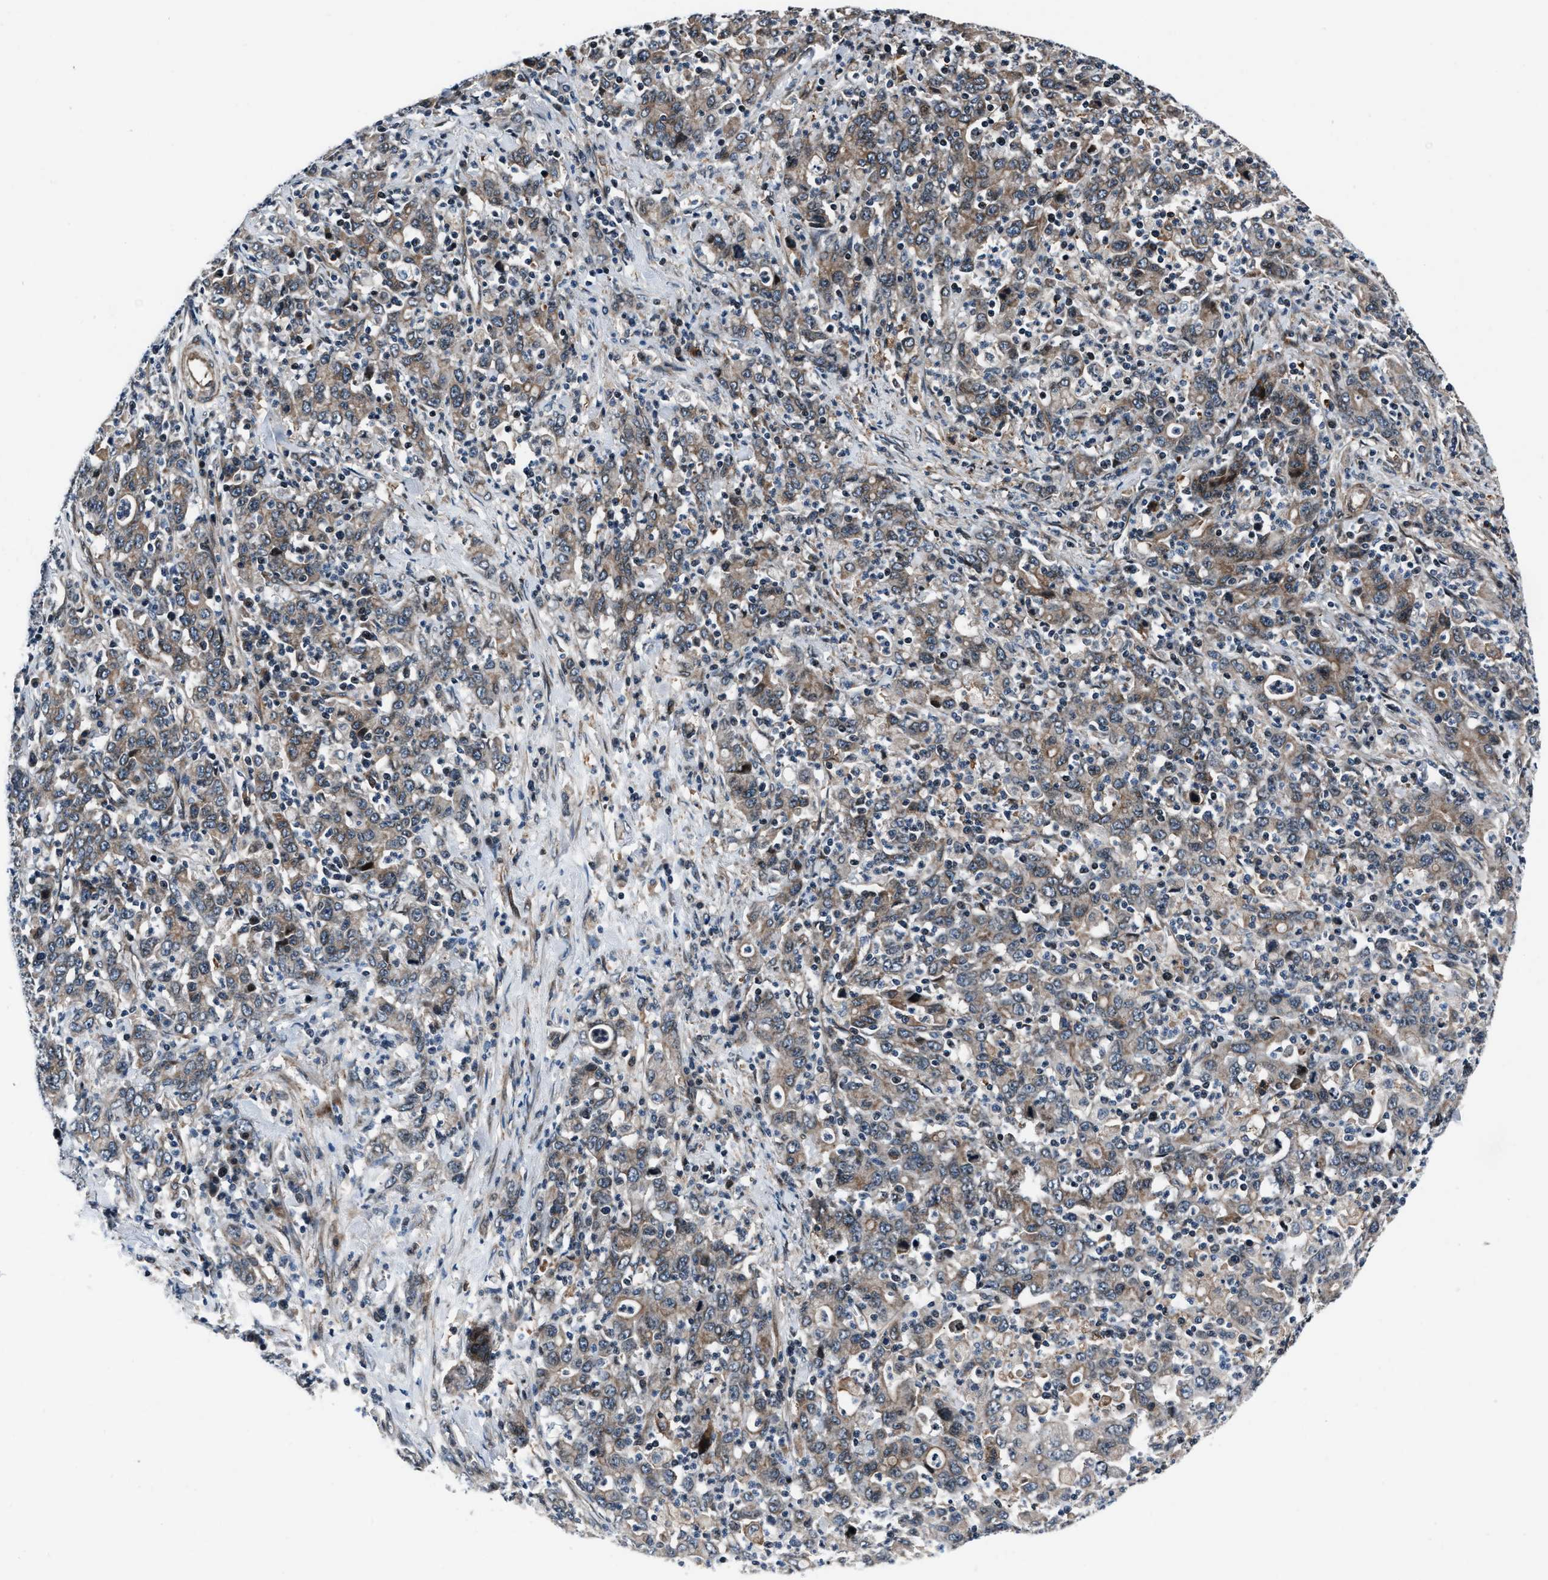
{"staining": {"intensity": "weak", "quantity": ">75%", "location": "cytoplasmic/membranous"}, "tissue": "stomach cancer", "cell_type": "Tumor cells", "image_type": "cancer", "snomed": [{"axis": "morphology", "description": "Adenocarcinoma, NOS"}, {"axis": "topography", "description": "Stomach, upper"}], "caption": "Immunohistochemistry (IHC) micrograph of neoplastic tissue: human stomach cancer stained using IHC exhibits low levels of weak protein expression localized specifically in the cytoplasmic/membranous of tumor cells, appearing as a cytoplasmic/membranous brown color.", "gene": "DYNC2I1", "patient": {"sex": "male", "age": 69}}